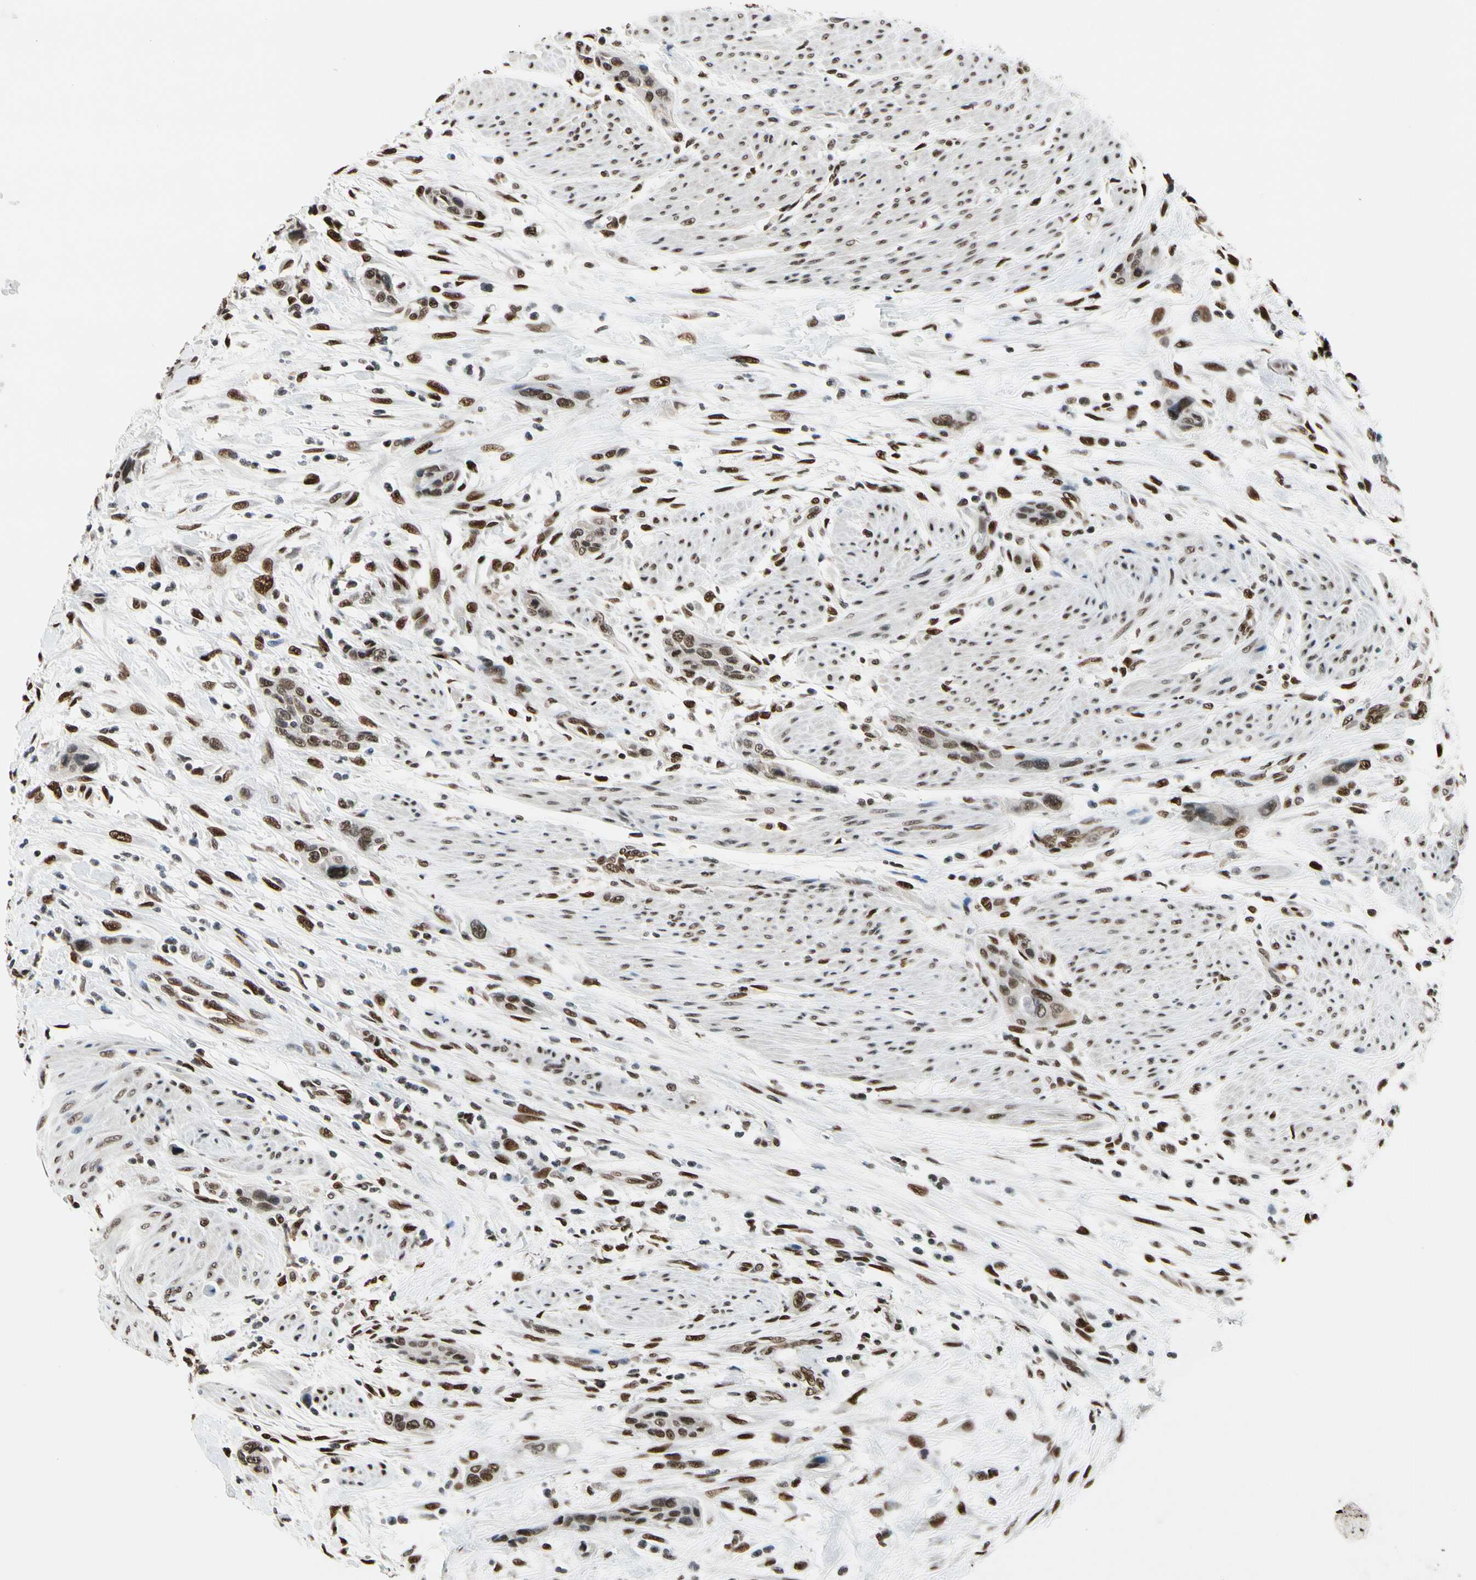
{"staining": {"intensity": "strong", "quantity": ">75%", "location": "nuclear"}, "tissue": "urothelial cancer", "cell_type": "Tumor cells", "image_type": "cancer", "snomed": [{"axis": "morphology", "description": "Urothelial carcinoma, High grade"}, {"axis": "topography", "description": "Urinary bladder"}], "caption": "Human urothelial cancer stained for a protein (brown) shows strong nuclear positive positivity in approximately >75% of tumor cells.", "gene": "RECQL", "patient": {"sex": "male", "age": 35}}